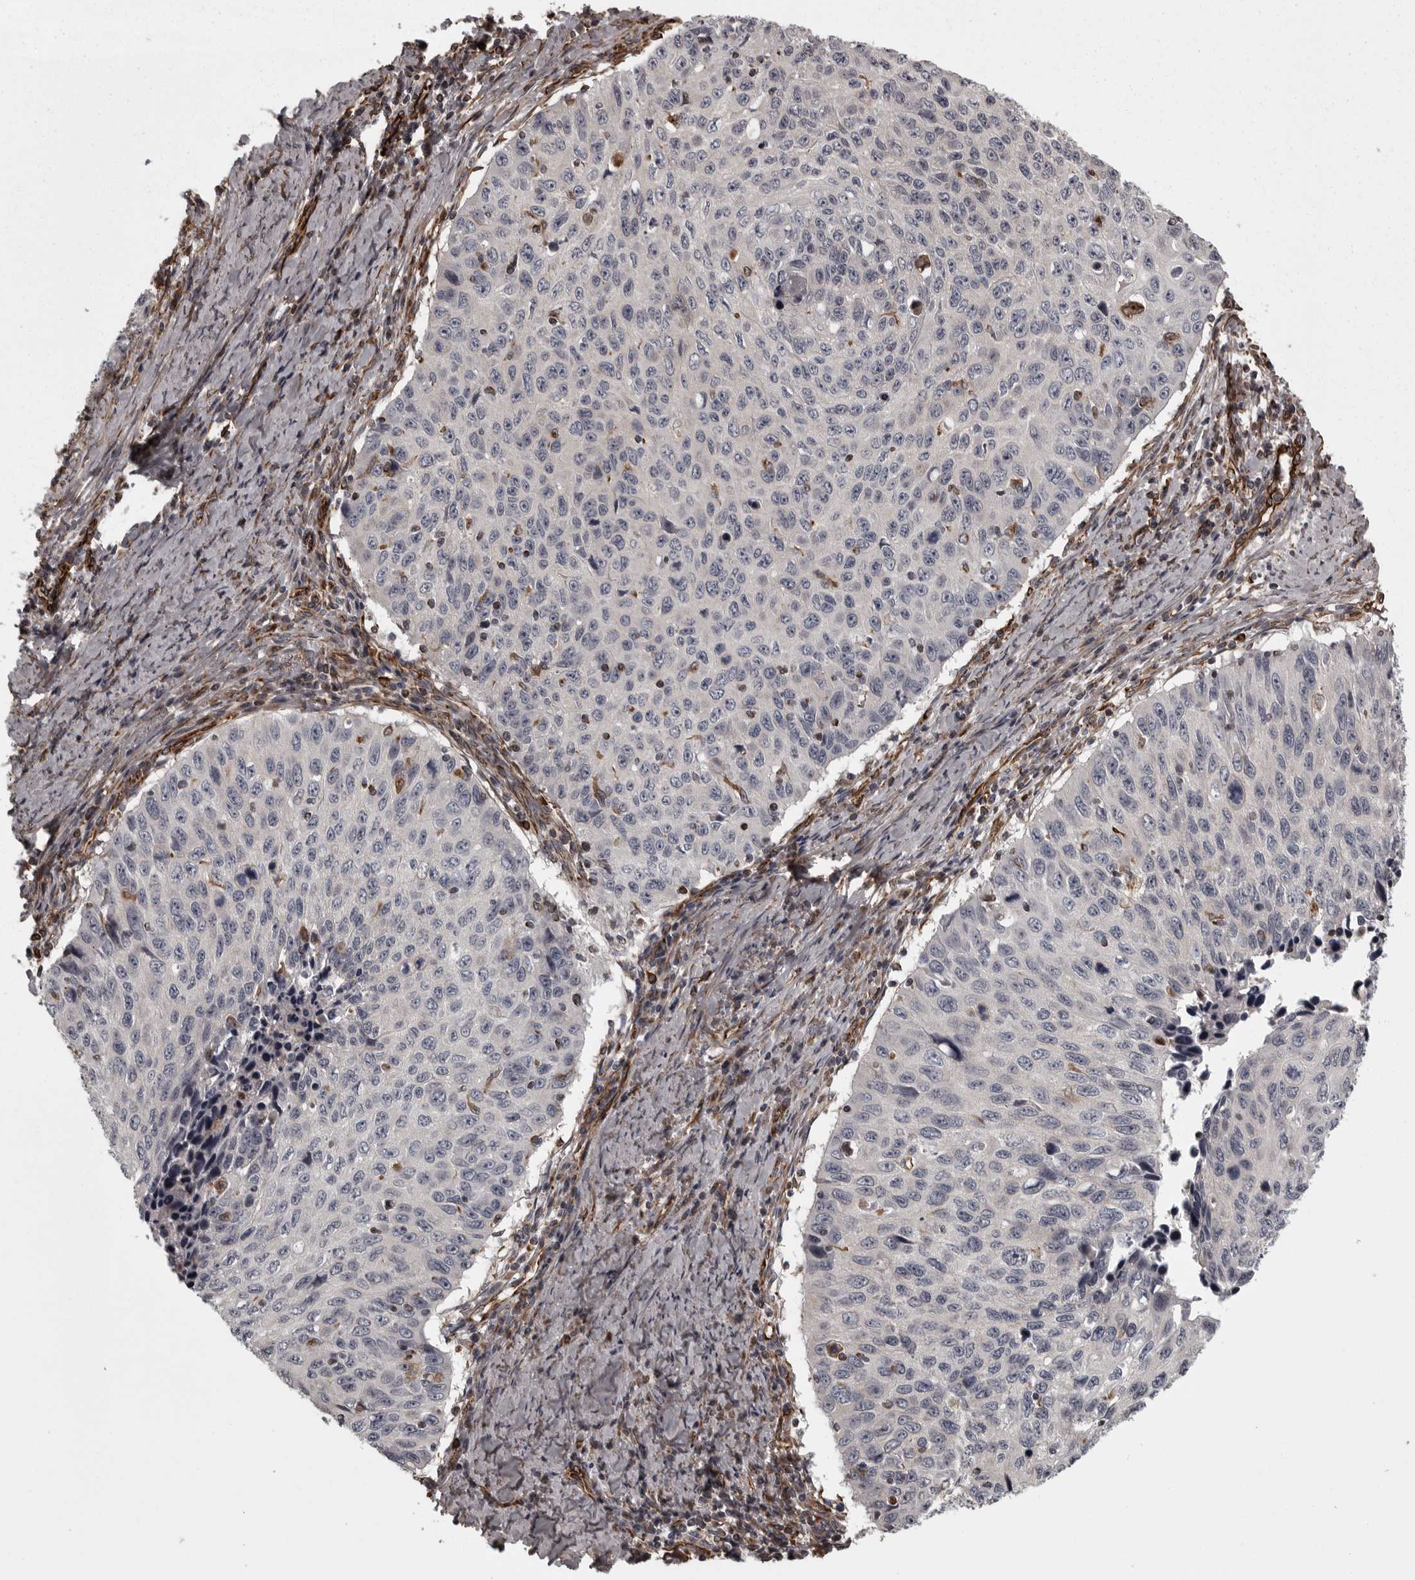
{"staining": {"intensity": "negative", "quantity": "none", "location": "none"}, "tissue": "cervical cancer", "cell_type": "Tumor cells", "image_type": "cancer", "snomed": [{"axis": "morphology", "description": "Squamous cell carcinoma, NOS"}, {"axis": "topography", "description": "Cervix"}], "caption": "Tumor cells are negative for brown protein staining in cervical cancer. (DAB (3,3'-diaminobenzidine) immunohistochemistry with hematoxylin counter stain).", "gene": "FAAP100", "patient": {"sex": "female", "age": 53}}